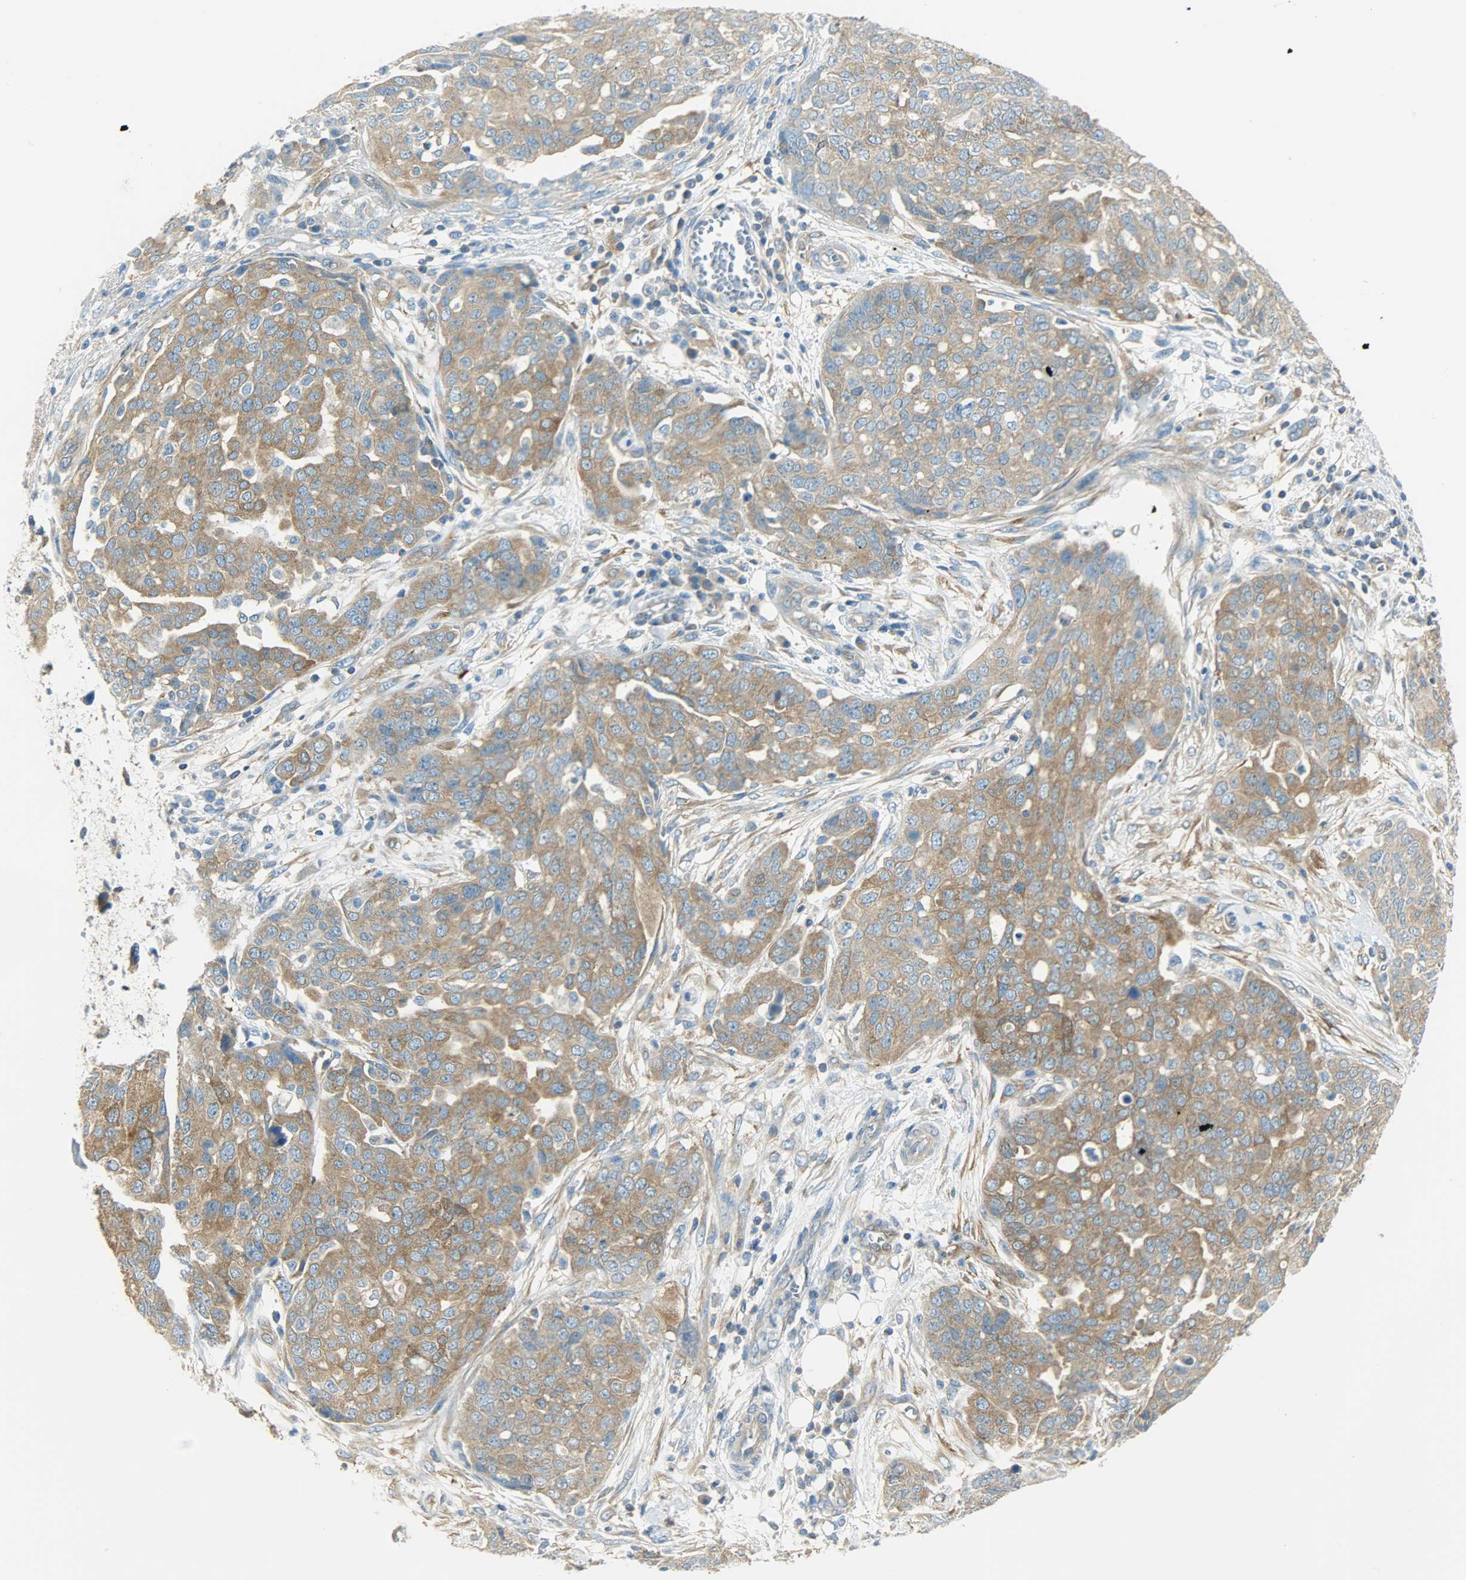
{"staining": {"intensity": "moderate", "quantity": ">75%", "location": "cytoplasmic/membranous"}, "tissue": "ovarian cancer", "cell_type": "Tumor cells", "image_type": "cancer", "snomed": [{"axis": "morphology", "description": "Cystadenocarcinoma, serous, NOS"}, {"axis": "topography", "description": "Soft tissue"}, {"axis": "topography", "description": "Ovary"}], "caption": "A photomicrograph showing moderate cytoplasmic/membranous positivity in about >75% of tumor cells in serous cystadenocarcinoma (ovarian), as visualized by brown immunohistochemical staining.", "gene": "TSC22D2", "patient": {"sex": "female", "age": 57}}